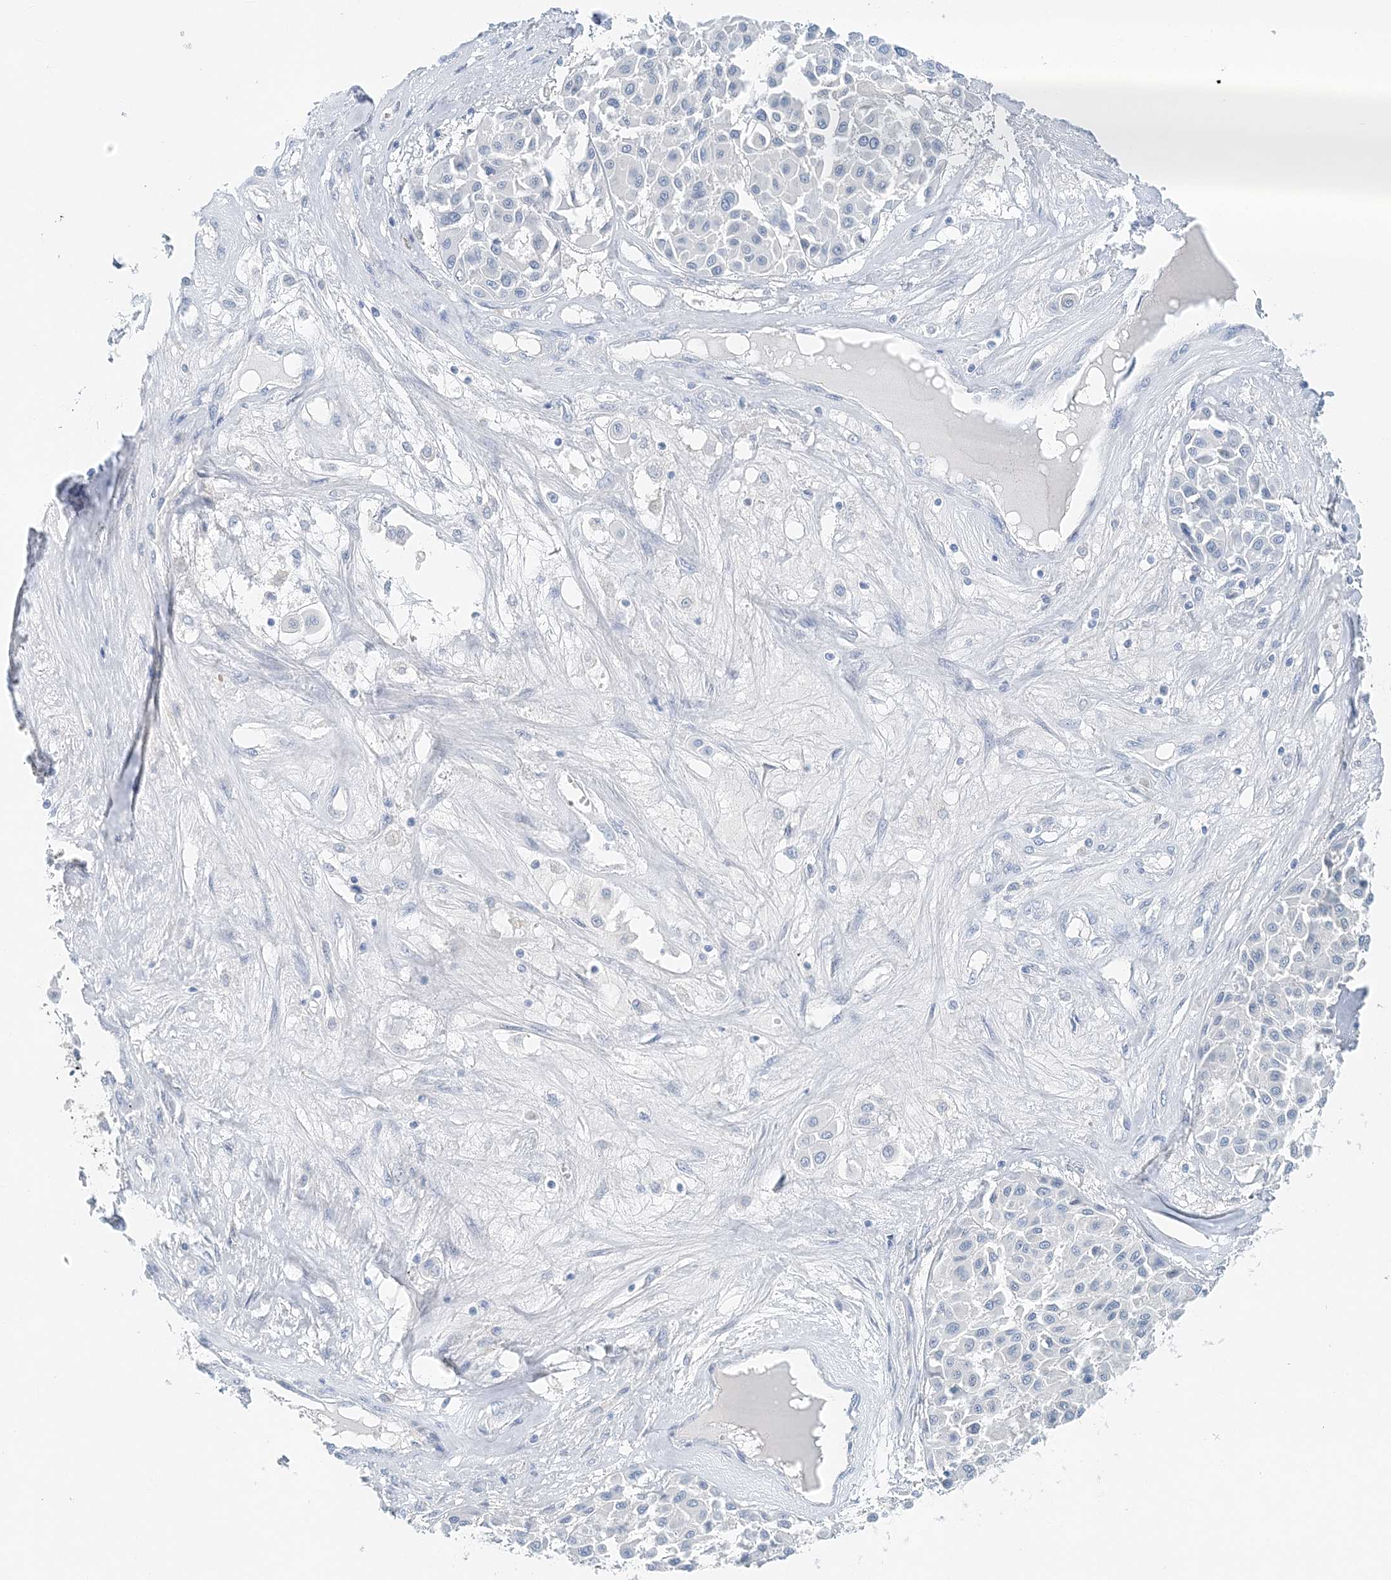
{"staining": {"intensity": "negative", "quantity": "none", "location": "none"}, "tissue": "melanoma", "cell_type": "Tumor cells", "image_type": "cancer", "snomed": [{"axis": "morphology", "description": "Malignant melanoma, Metastatic site"}, {"axis": "topography", "description": "Soft tissue"}], "caption": "There is no significant expression in tumor cells of malignant melanoma (metastatic site).", "gene": "VILL", "patient": {"sex": "male", "age": 41}}